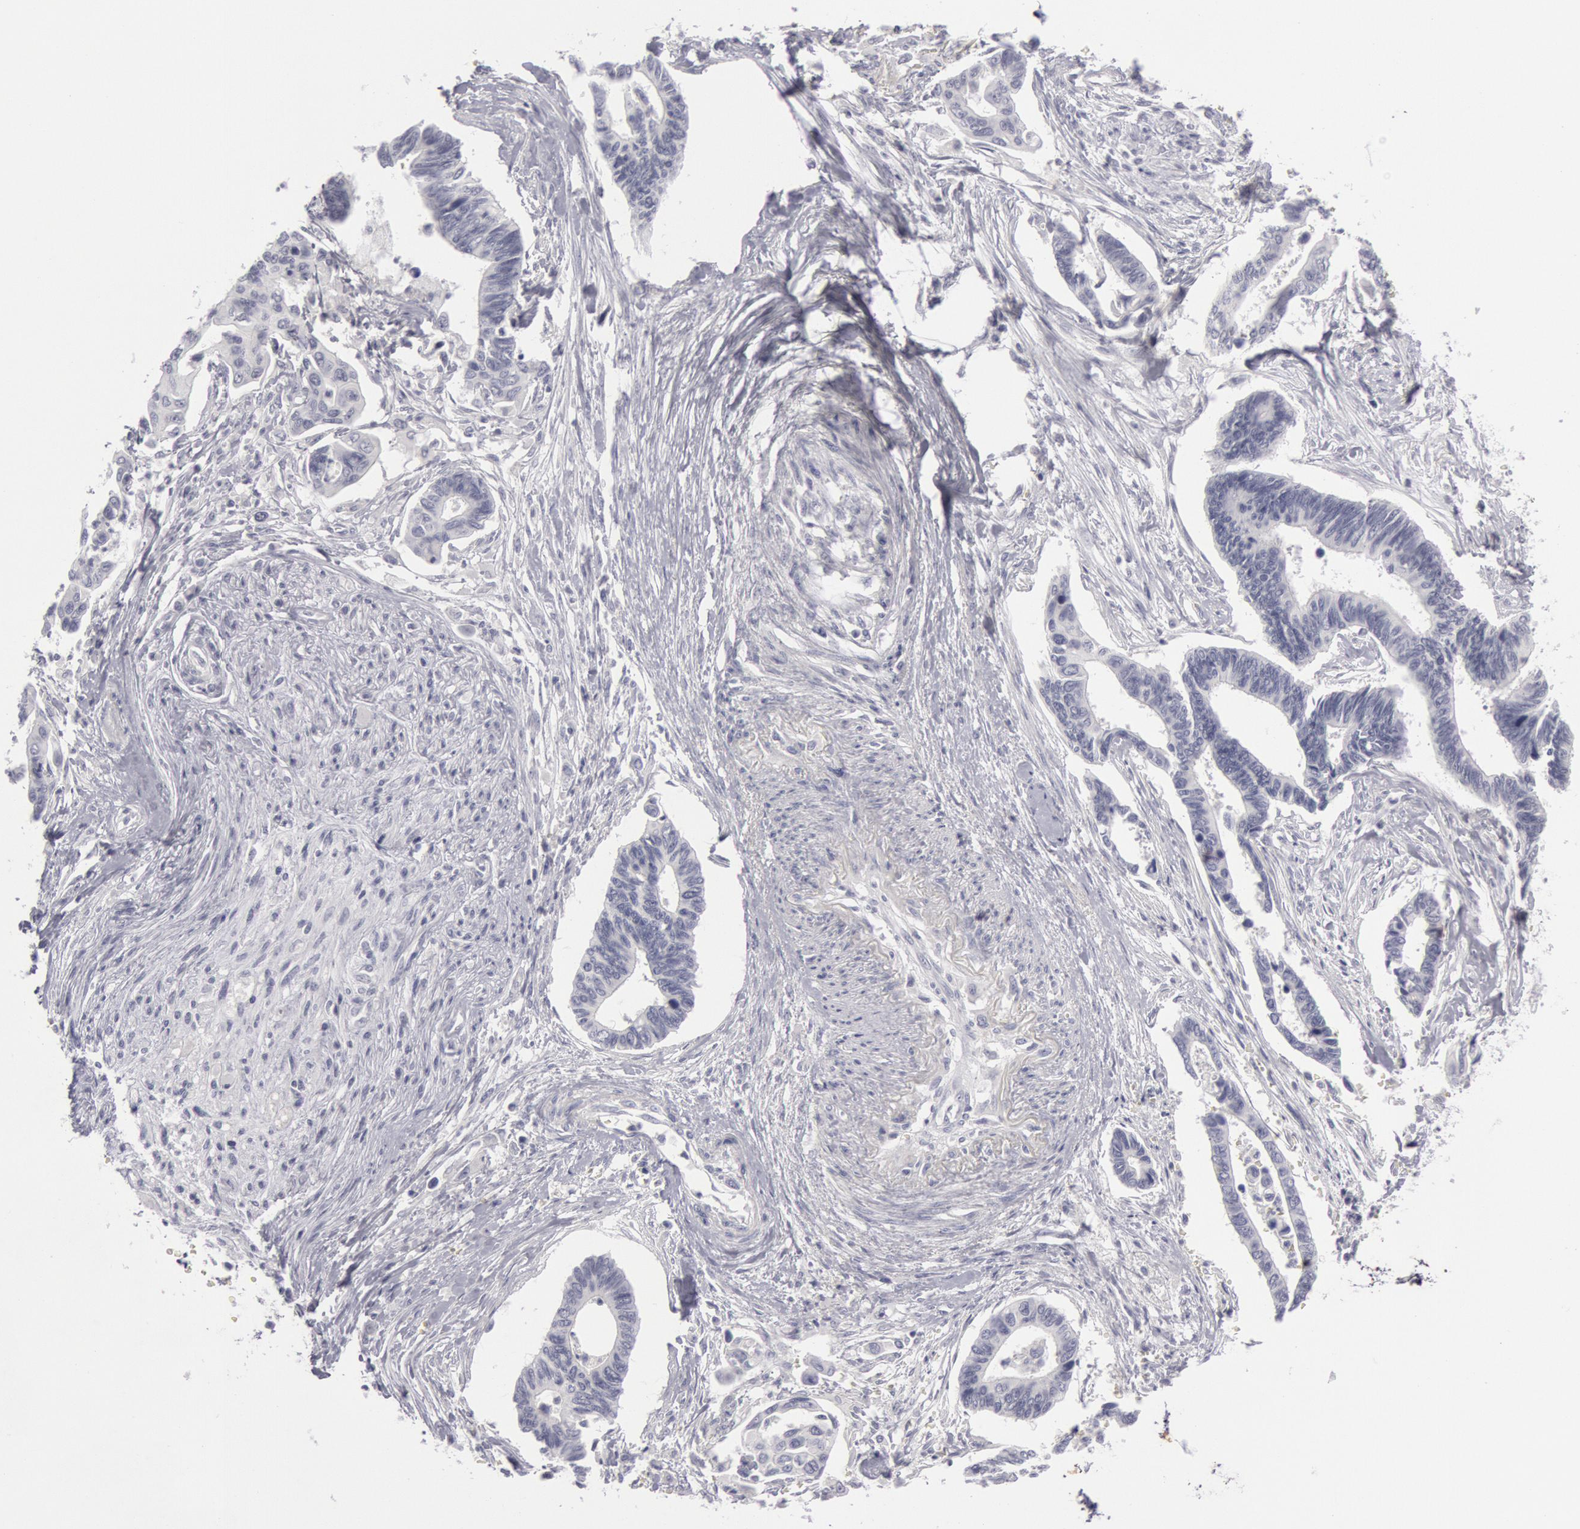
{"staining": {"intensity": "negative", "quantity": "none", "location": "none"}, "tissue": "pancreatic cancer", "cell_type": "Tumor cells", "image_type": "cancer", "snomed": [{"axis": "morphology", "description": "Adenocarcinoma, NOS"}, {"axis": "topography", "description": "Pancreas"}], "caption": "Adenocarcinoma (pancreatic) stained for a protein using immunohistochemistry exhibits no positivity tumor cells.", "gene": "KRT16", "patient": {"sex": "female", "age": 70}}